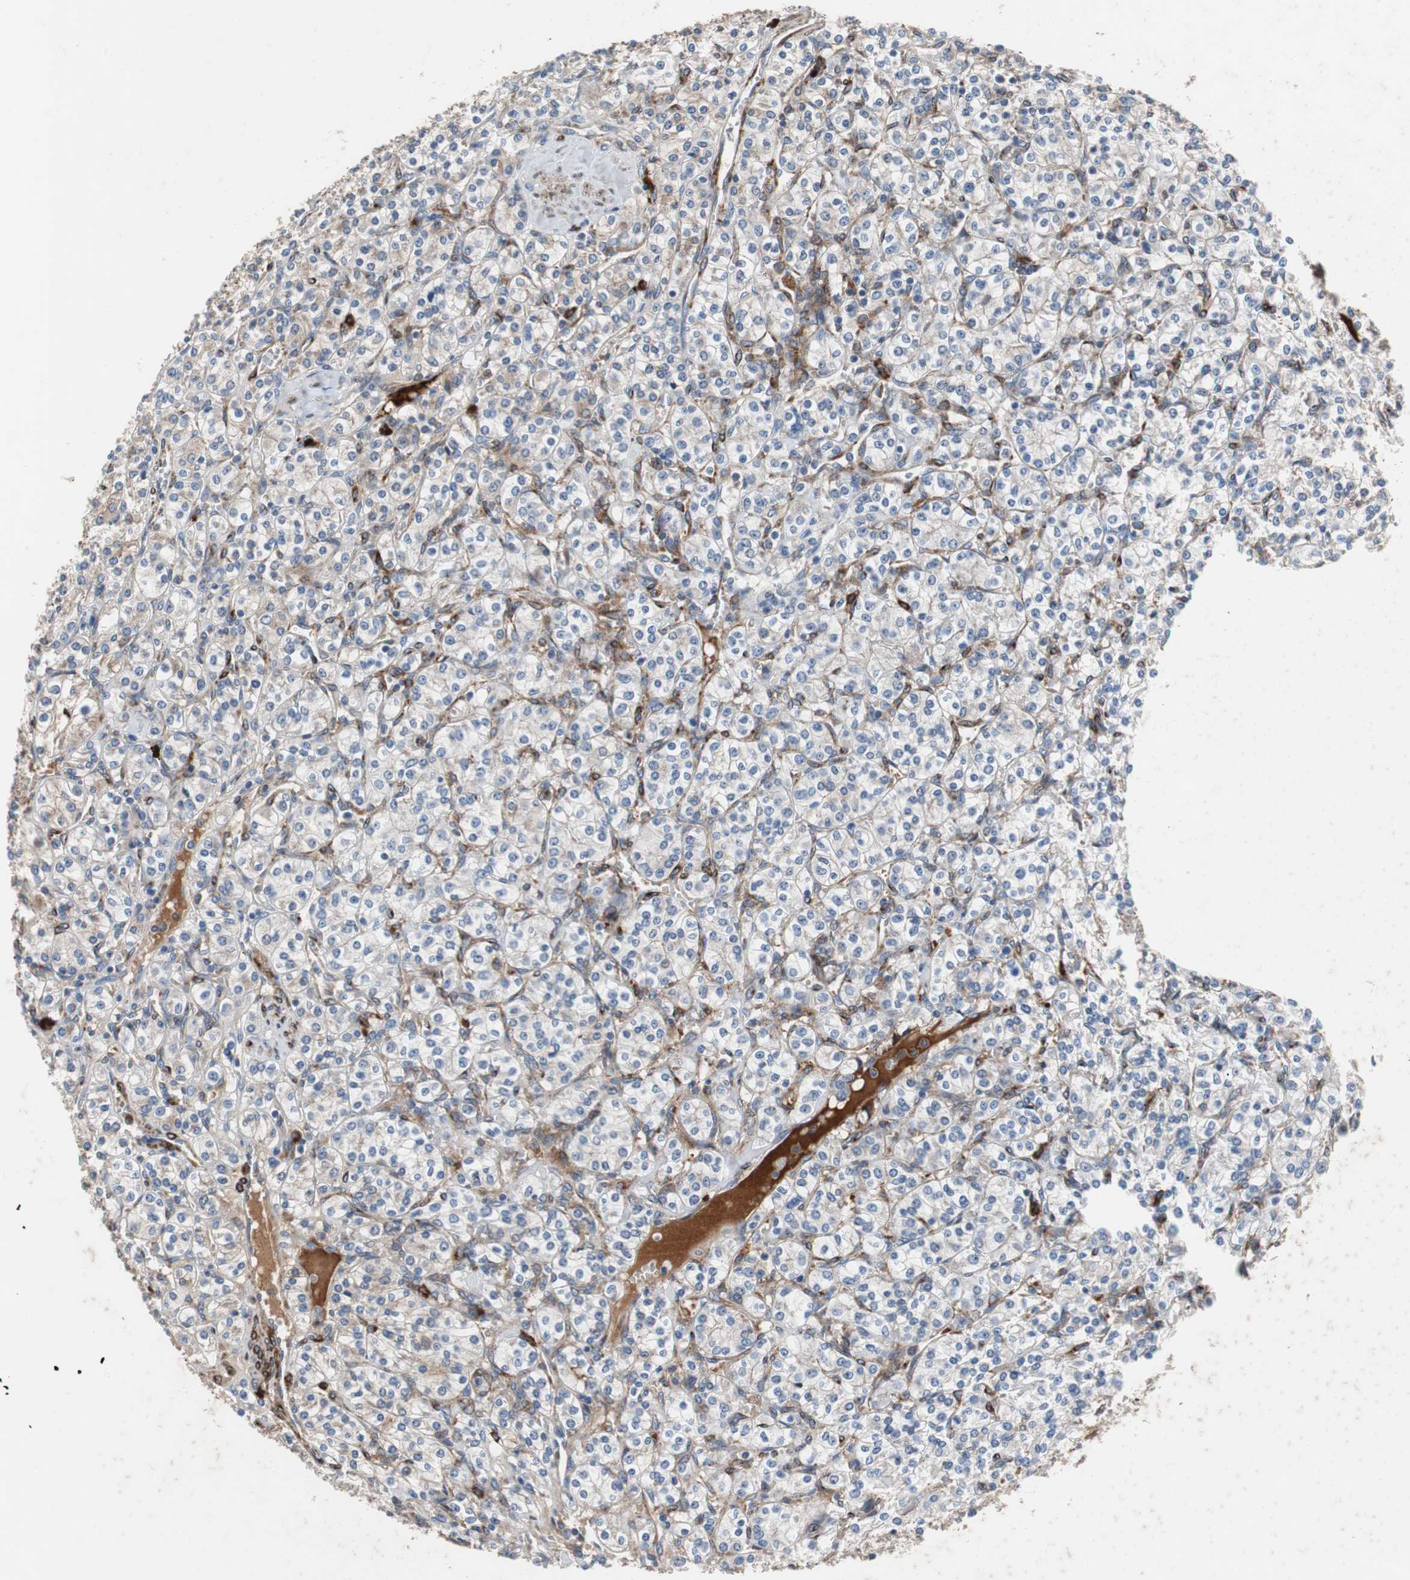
{"staining": {"intensity": "weak", "quantity": "25%-75%", "location": "cytoplasmic/membranous"}, "tissue": "renal cancer", "cell_type": "Tumor cells", "image_type": "cancer", "snomed": [{"axis": "morphology", "description": "Adenocarcinoma, NOS"}, {"axis": "topography", "description": "Kidney"}], "caption": "Immunohistochemical staining of human renal adenocarcinoma displays low levels of weak cytoplasmic/membranous positivity in about 25%-75% of tumor cells.", "gene": "SORT1", "patient": {"sex": "male", "age": 77}}